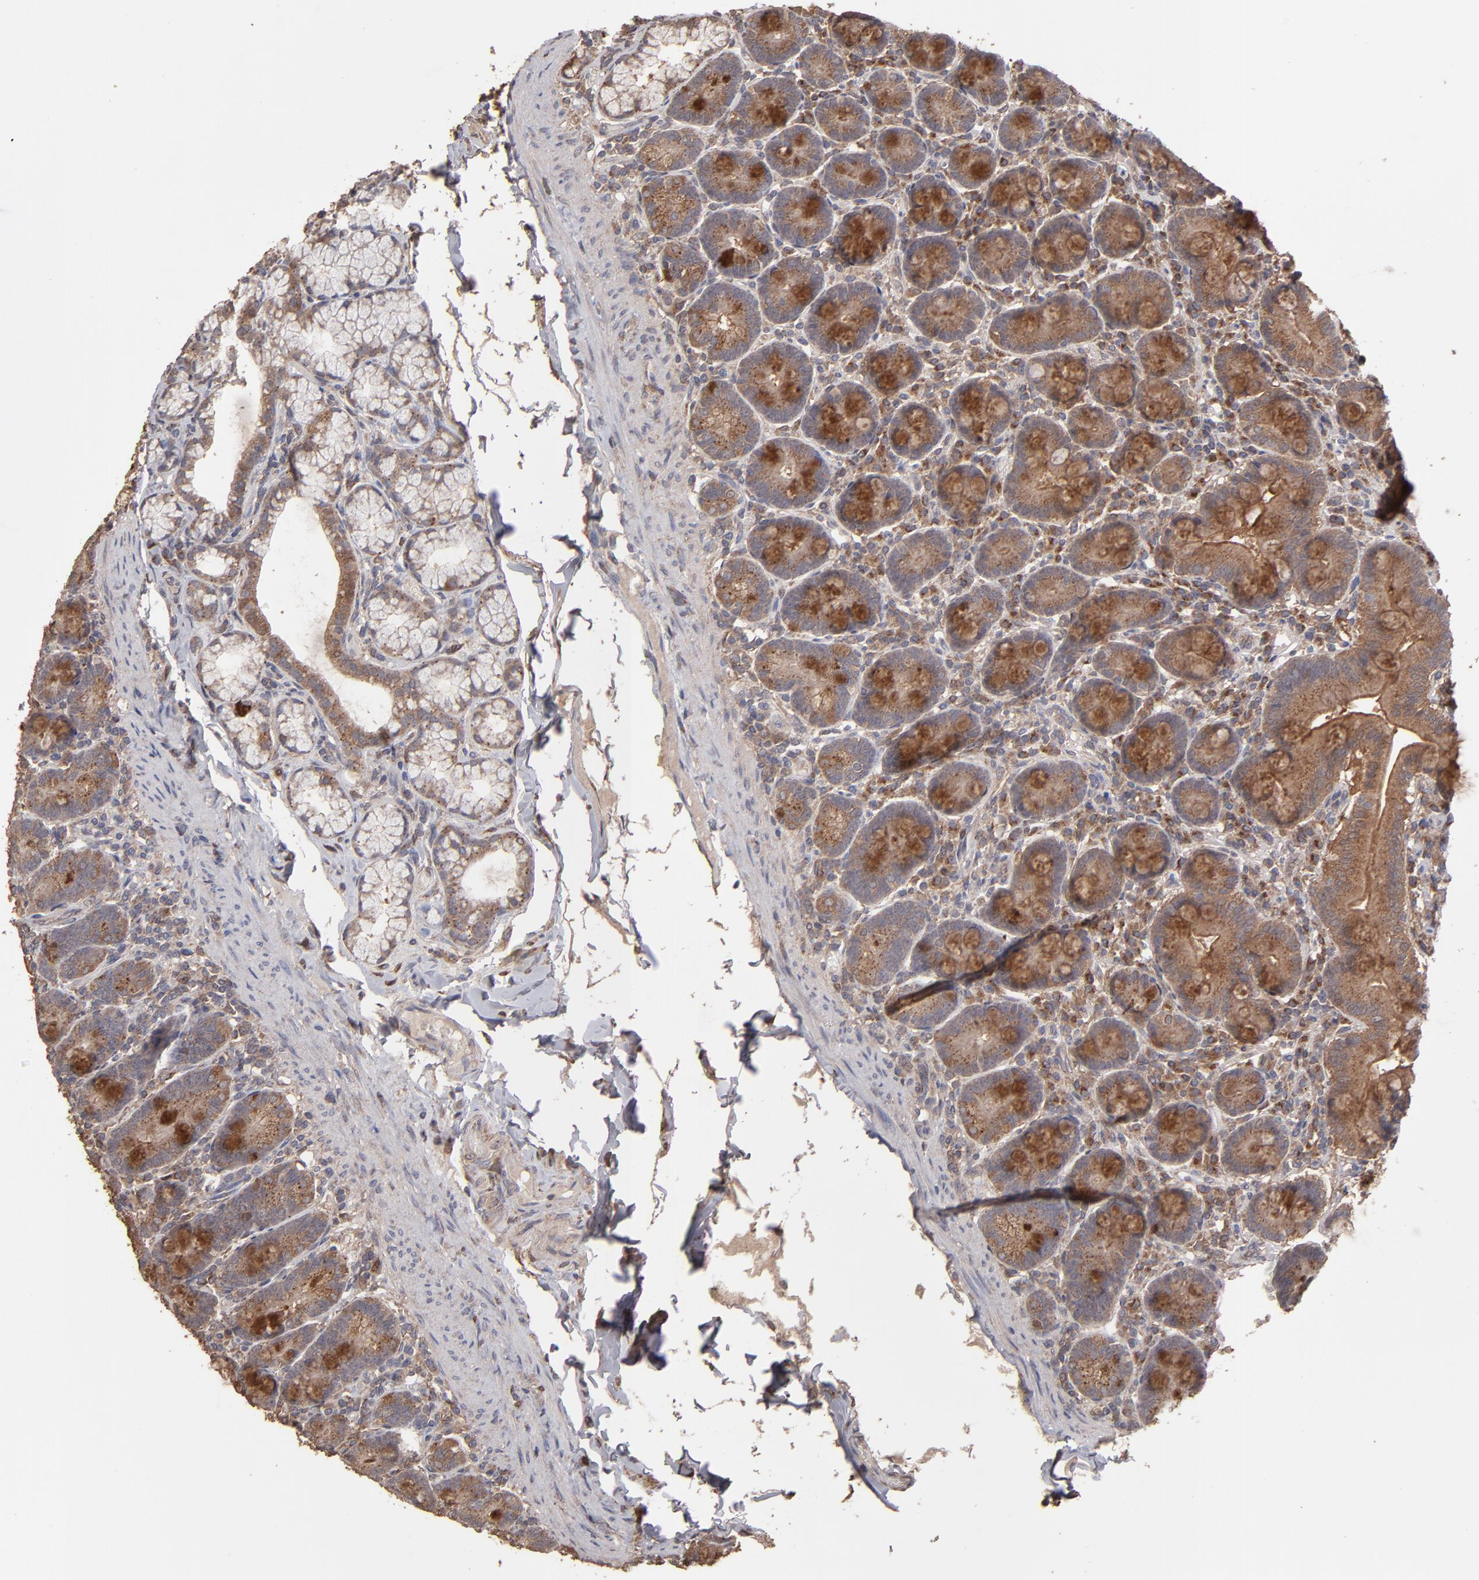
{"staining": {"intensity": "moderate", "quantity": ">75%", "location": "cytoplasmic/membranous"}, "tissue": "duodenum", "cell_type": "Glandular cells", "image_type": "normal", "snomed": [{"axis": "morphology", "description": "Normal tissue, NOS"}, {"axis": "topography", "description": "Duodenum"}], "caption": "Duodenum stained with DAB (3,3'-diaminobenzidine) immunohistochemistry (IHC) demonstrates medium levels of moderate cytoplasmic/membranous positivity in approximately >75% of glandular cells.", "gene": "MMP2", "patient": {"sex": "male", "age": 50}}